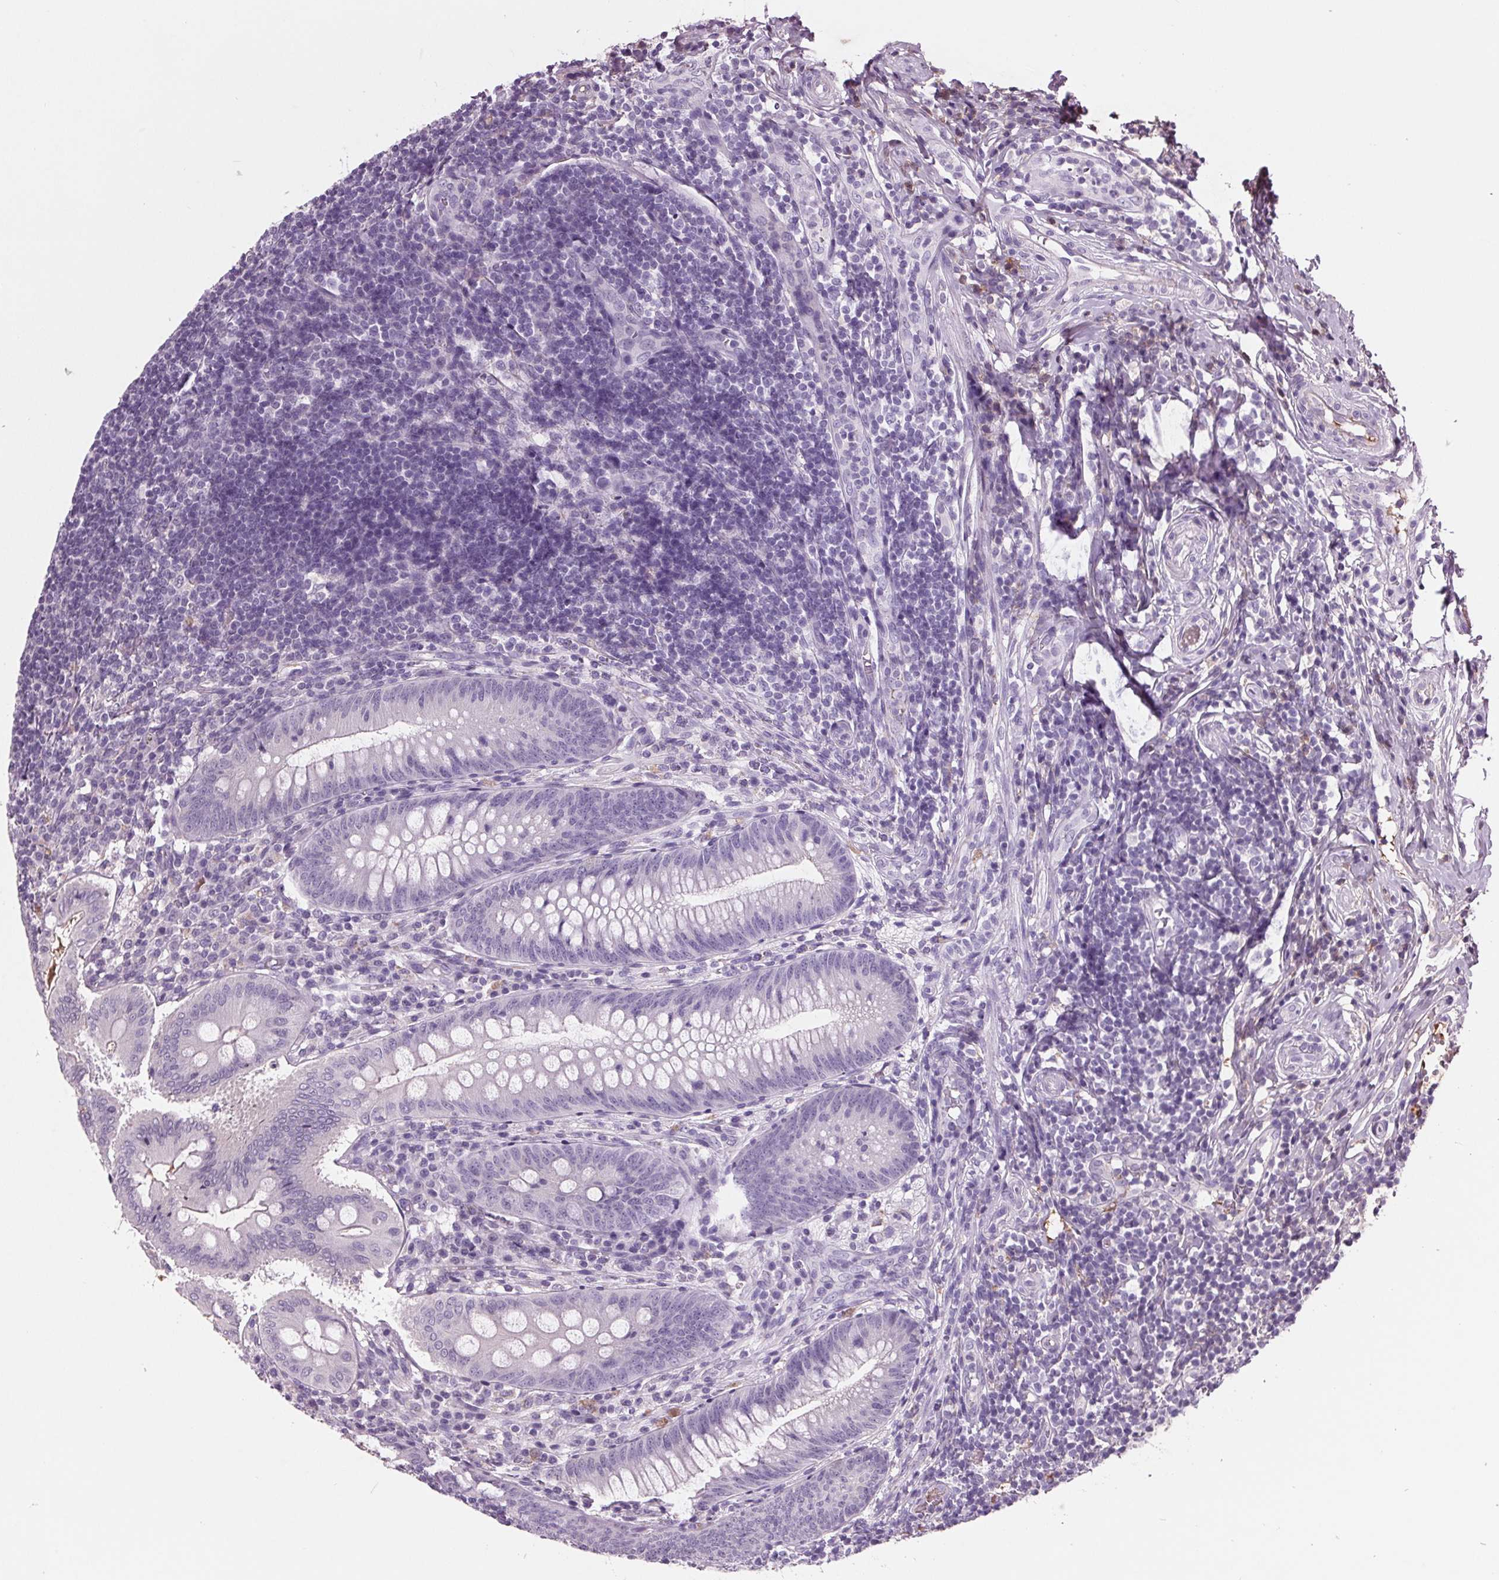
{"staining": {"intensity": "negative", "quantity": "none", "location": "none"}, "tissue": "appendix", "cell_type": "Glandular cells", "image_type": "normal", "snomed": [{"axis": "morphology", "description": "Normal tissue, NOS"}, {"axis": "morphology", "description": "Inflammation, NOS"}, {"axis": "topography", "description": "Appendix"}], "caption": "Immunohistochemical staining of unremarkable appendix exhibits no significant expression in glandular cells.", "gene": "C6", "patient": {"sex": "male", "age": 16}}